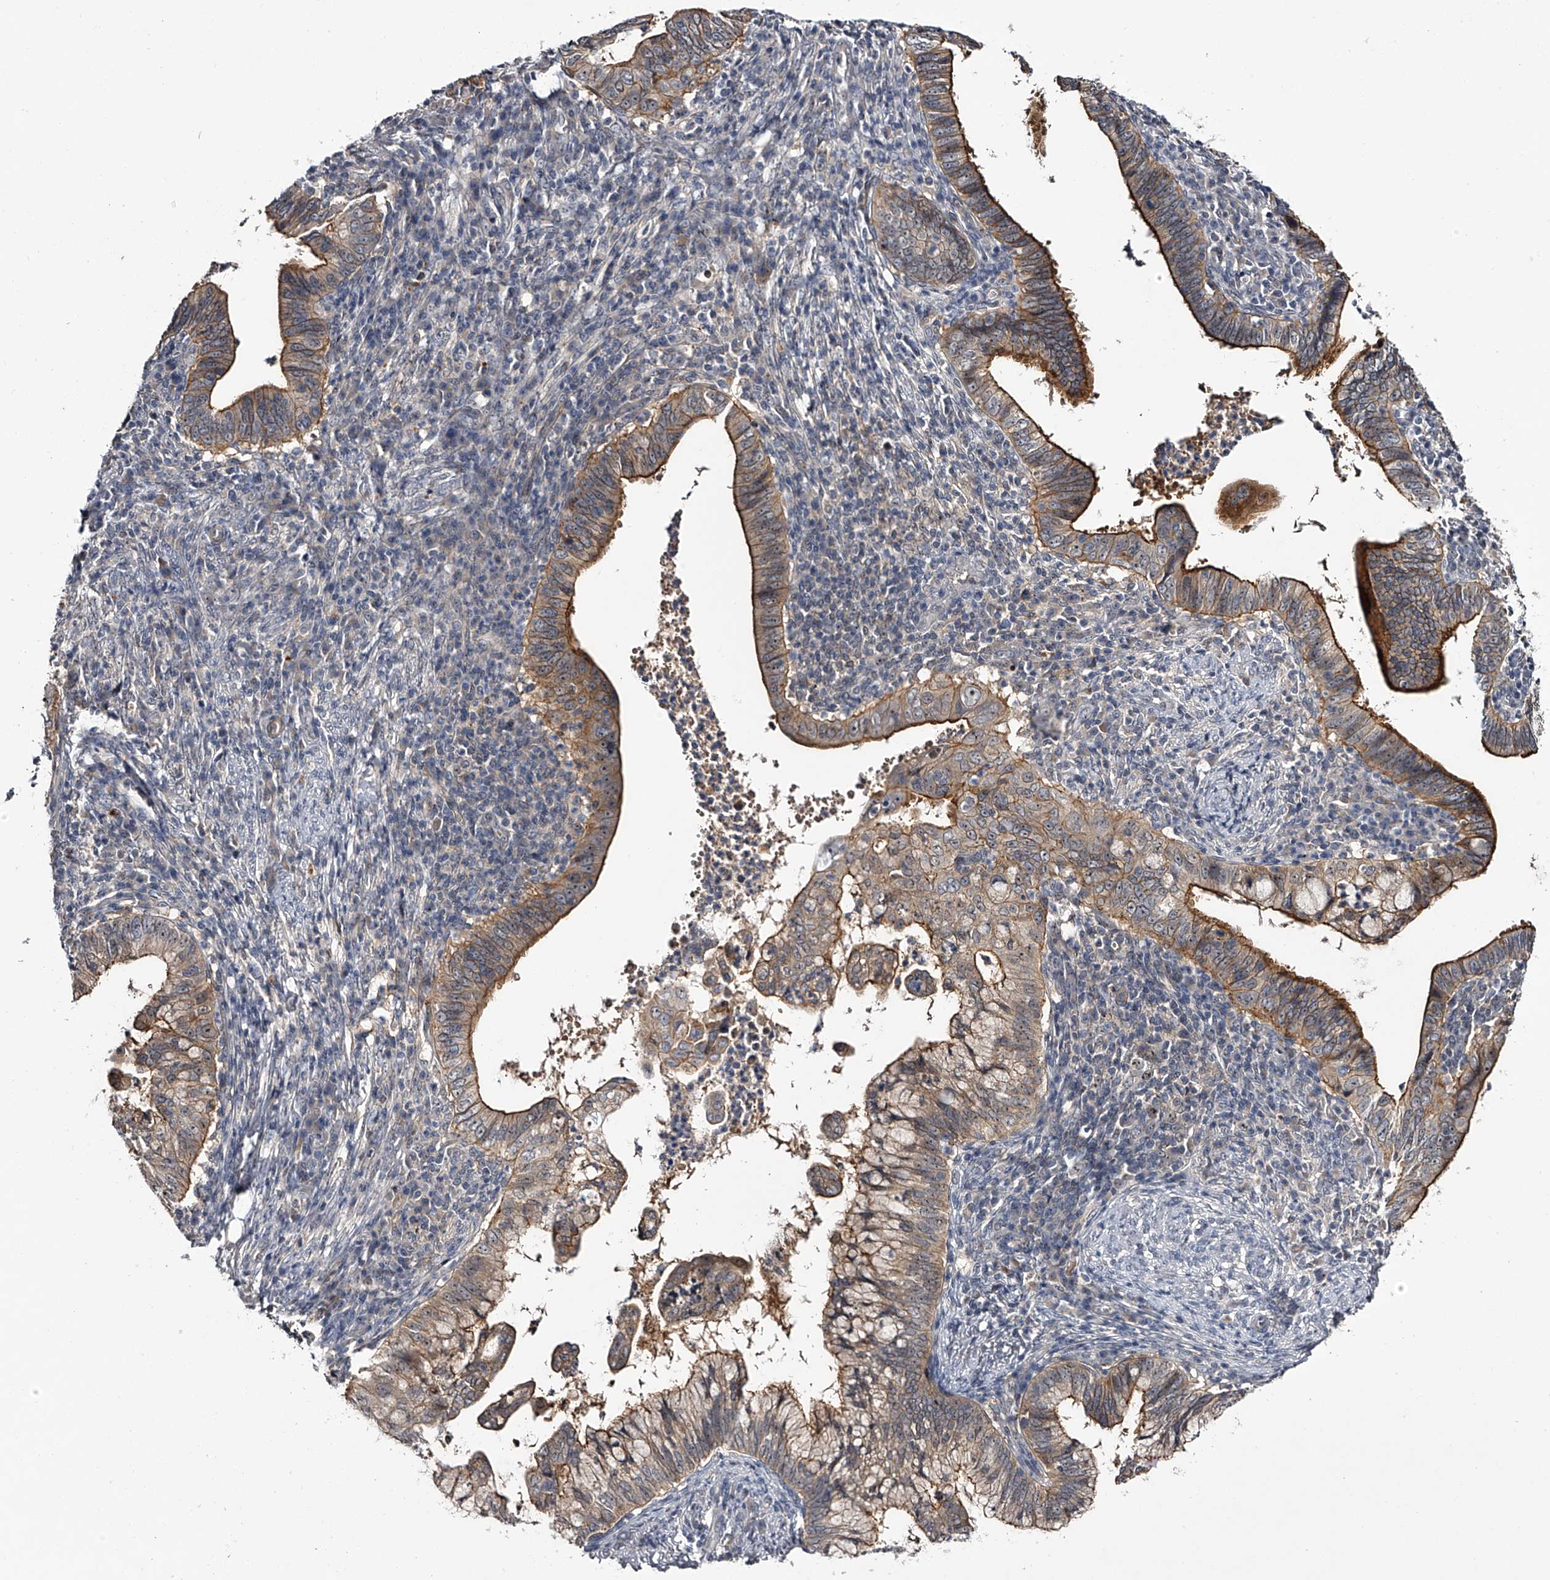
{"staining": {"intensity": "moderate", "quantity": "25%-75%", "location": "cytoplasmic/membranous,nuclear"}, "tissue": "cervical cancer", "cell_type": "Tumor cells", "image_type": "cancer", "snomed": [{"axis": "morphology", "description": "Adenocarcinoma, NOS"}, {"axis": "topography", "description": "Cervix"}], "caption": "This photomicrograph exhibits immunohistochemistry staining of human cervical adenocarcinoma, with medium moderate cytoplasmic/membranous and nuclear staining in approximately 25%-75% of tumor cells.", "gene": "MDN1", "patient": {"sex": "female", "age": 36}}